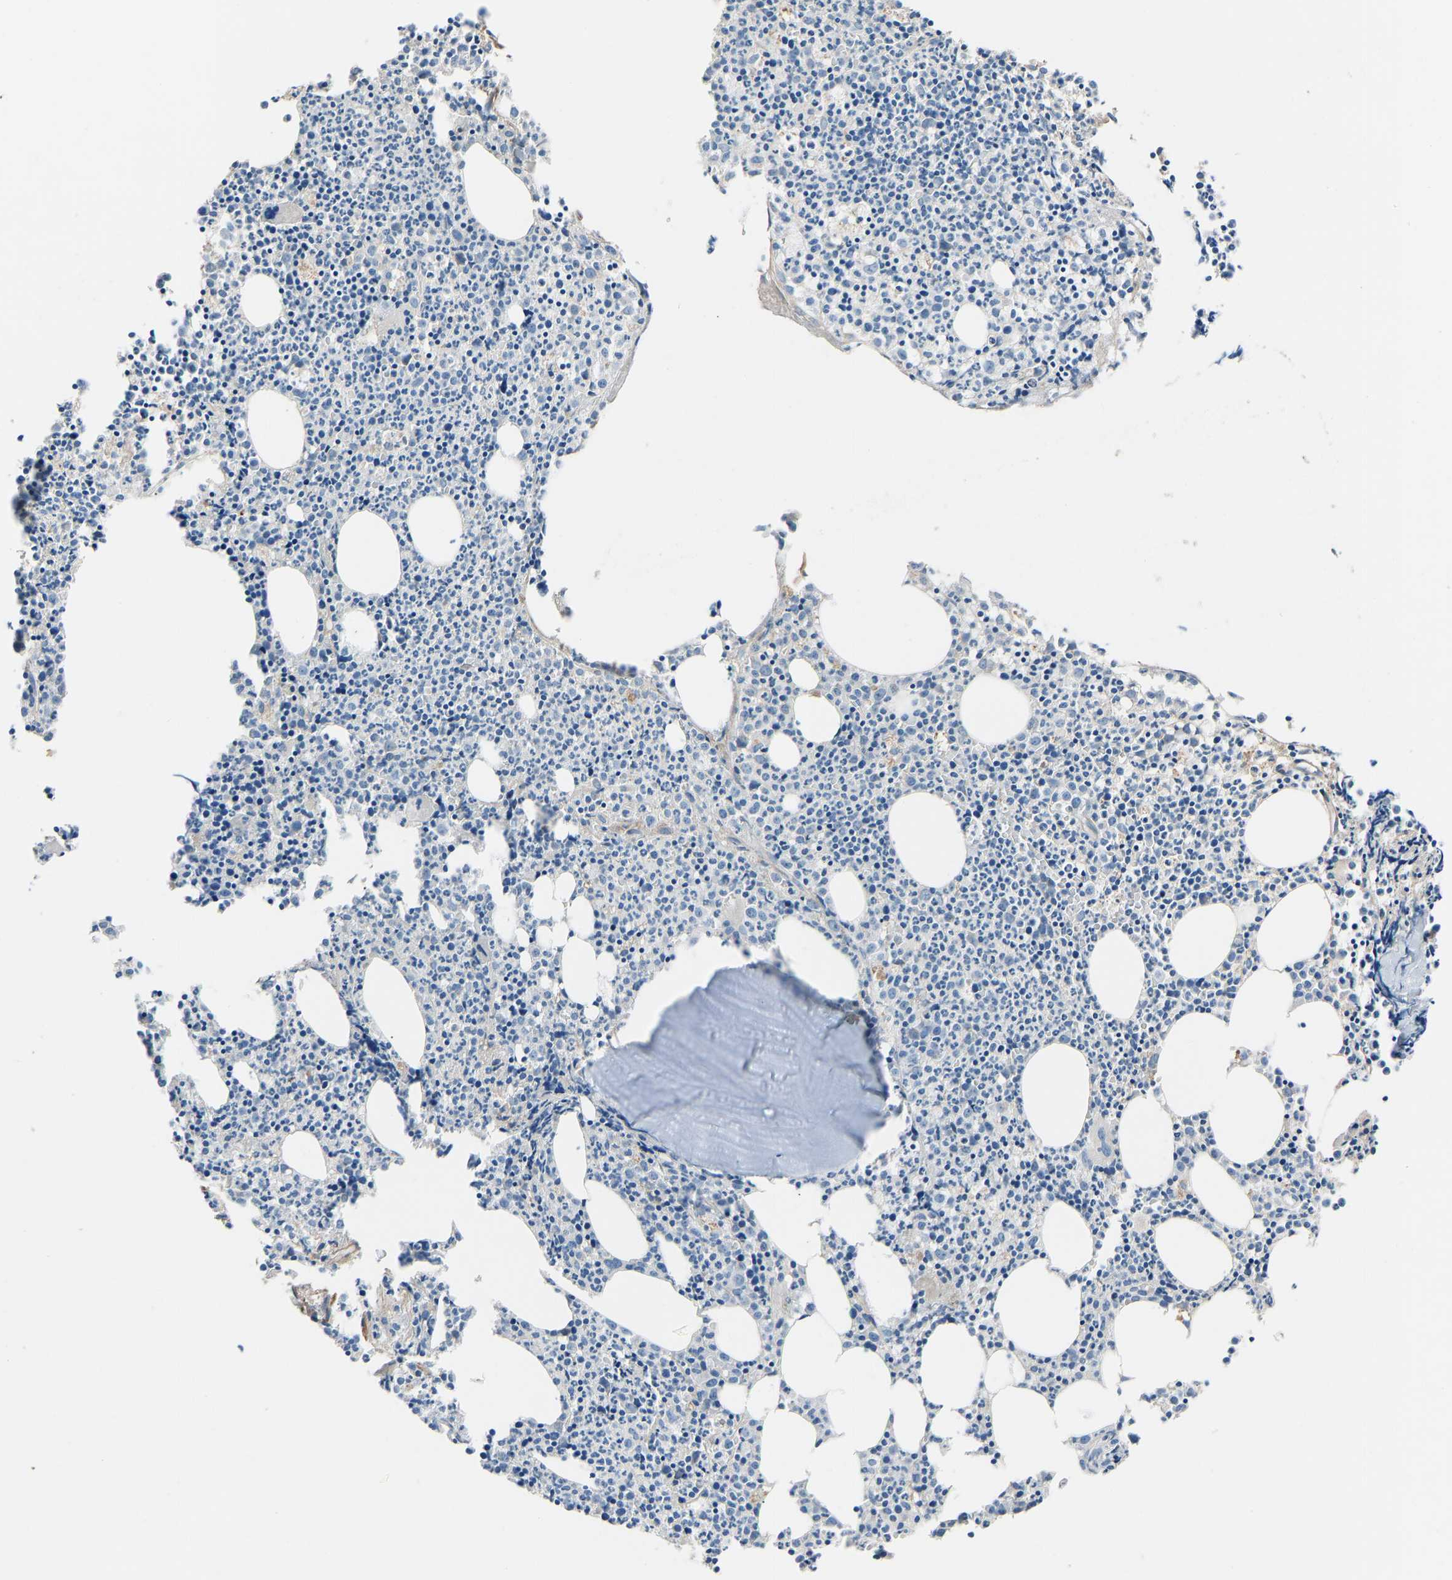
{"staining": {"intensity": "weak", "quantity": "<25%", "location": "cytoplasmic/membranous"}, "tissue": "bone marrow", "cell_type": "Hematopoietic cells", "image_type": "normal", "snomed": [{"axis": "morphology", "description": "Normal tissue, NOS"}, {"axis": "morphology", "description": "Inflammation, NOS"}, {"axis": "topography", "description": "Bone marrow"}], "caption": "Immunohistochemical staining of benign bone marrow displays no significant positivity in hematopoietic cells. Nuclei are stained in blue.", "gene": "TGFBR3", "patient": {"sex": "female", "age": 53}}